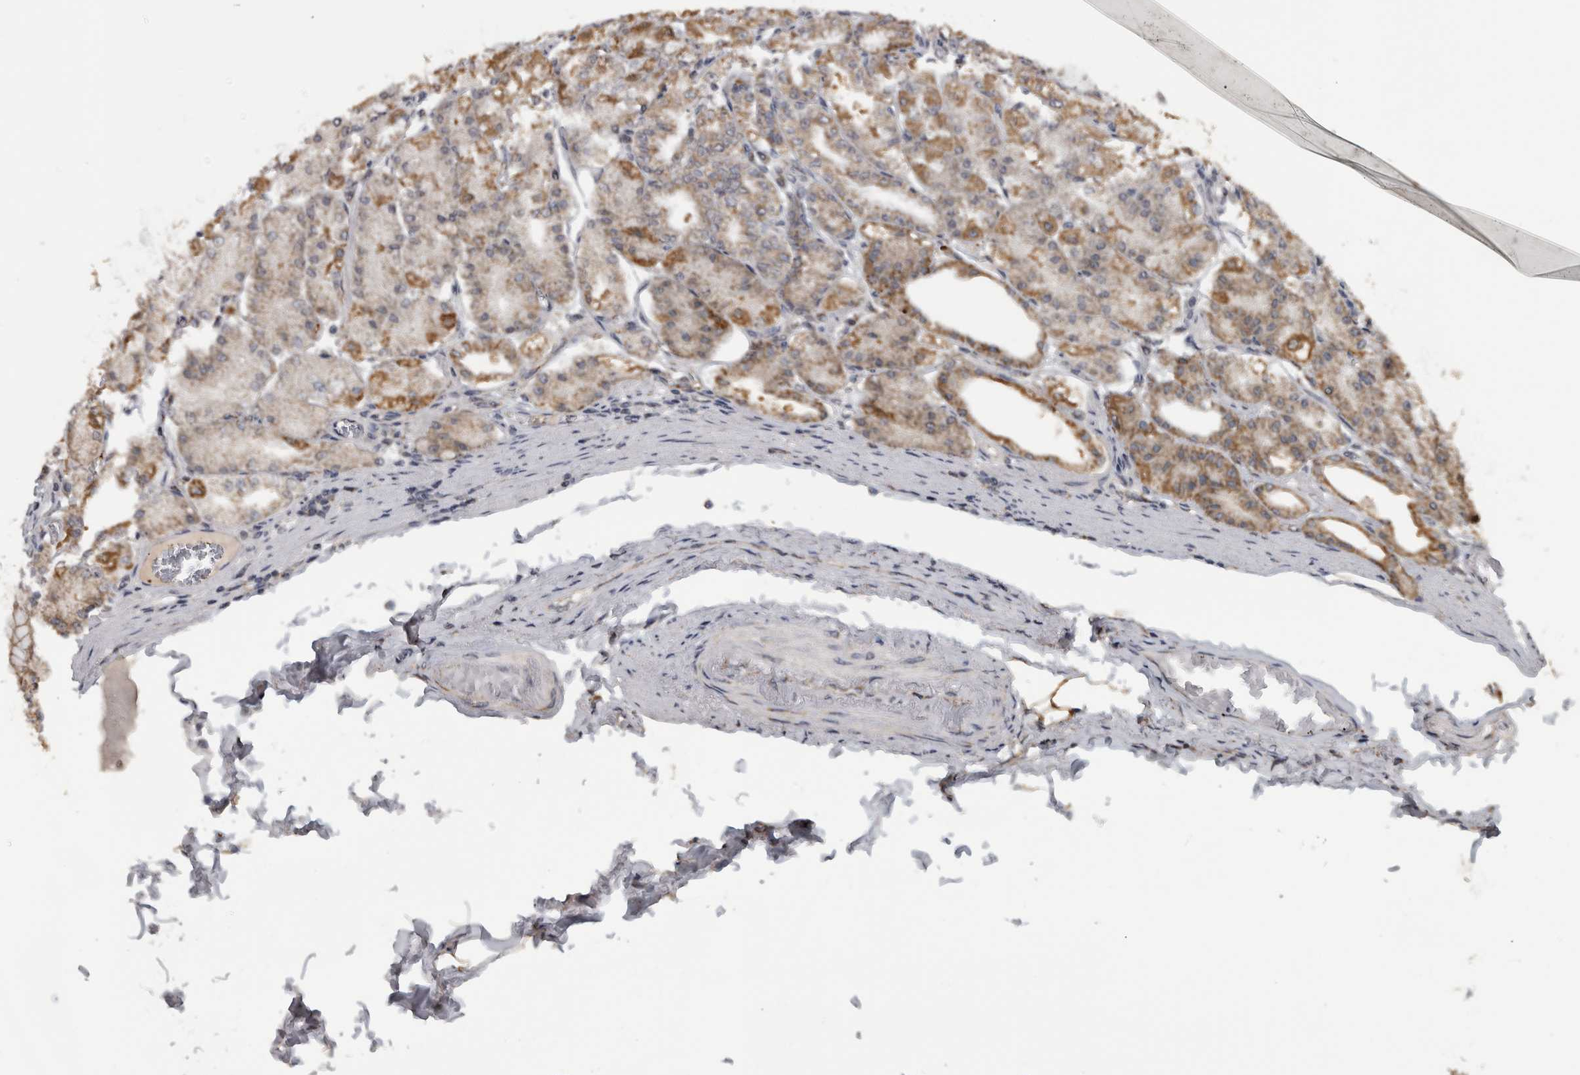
{"staining": {"intensity": "moderate", "quantity": ">75%", "location": "cytoplasmic/membranous"}, "tissue": "stomach", "cell_type": "Glandular cells", "image_type": "normal", "snomed": [{"axis": "morphology", "description": "Normal tissue, NOS"}, {"axis": "topography", "description": "Stomach, lower"}], "caption": "Human stomach stained for a protein (brown) displays moderate cytoplasmic/membranous positive positivity in approximately >75% of glandular cells.", "gene": "OR2K2", "patient": {"sex": "male", "age": 71}}